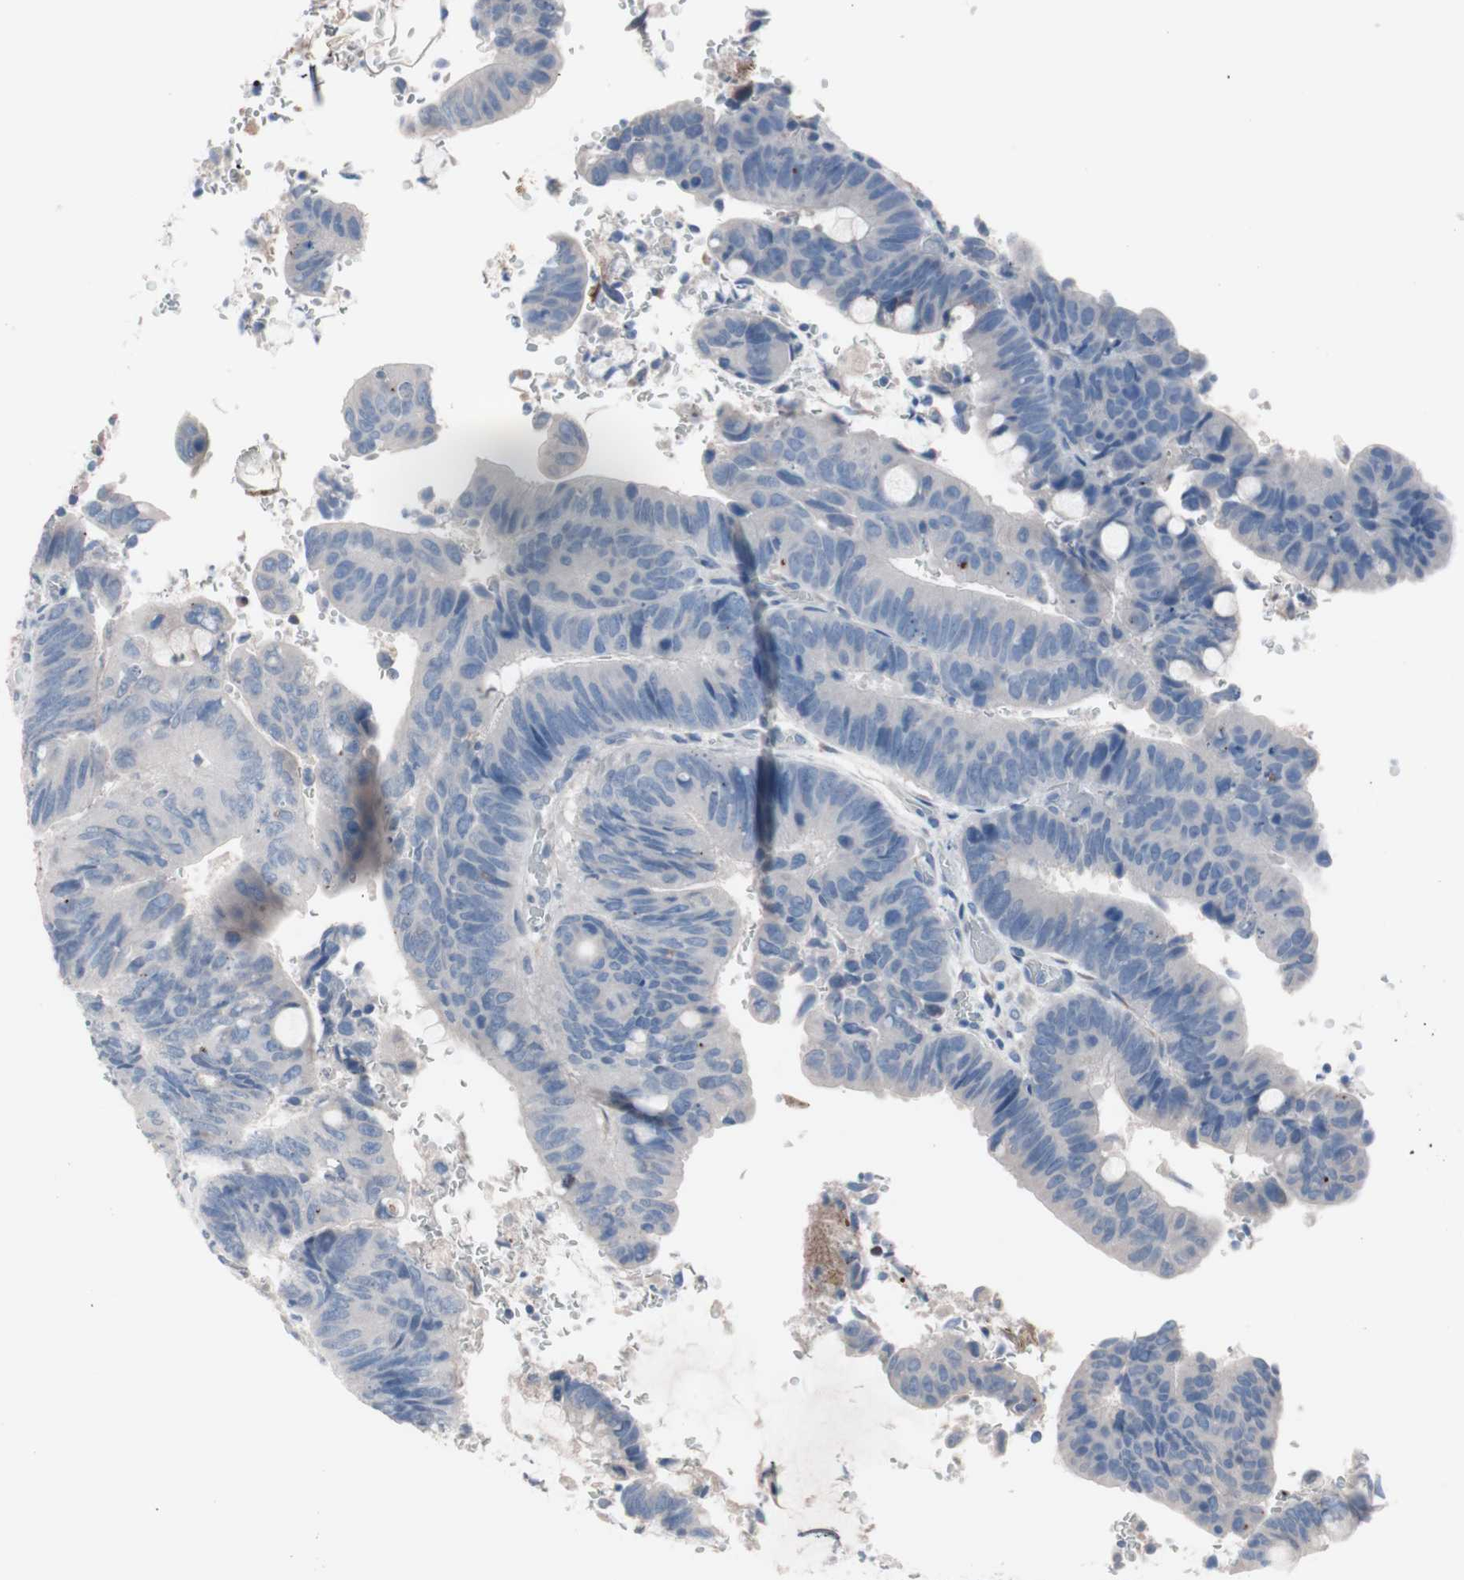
{"staining": {"intensity": "negative", "quantity": "none", "location": "none"}, "tissue": "colorectal cancer", "cell_type": "Tumor cells", "image_type": "cancer", "snomed": [{"axis": "morphology", "description": "Normal tissue, NOS"}, {"axis": "morphology", "description": "Adenocarcinoma, NOS"}, {"axis": "topography", "description": "Rectum"}, {"axis": "topography", "description": "Peripheral nerve tissue"}], "caption": "Image shows no protein positivity in tumor cells of colorectal cancer tissue. The staining is performed using DAB (3,3'-diaminobenzidine) brown chromogen with nuclei counter-stained in using hematoxylin.", "gene": "ULBP1", "patient": {"sex": "male", "age": 92}}